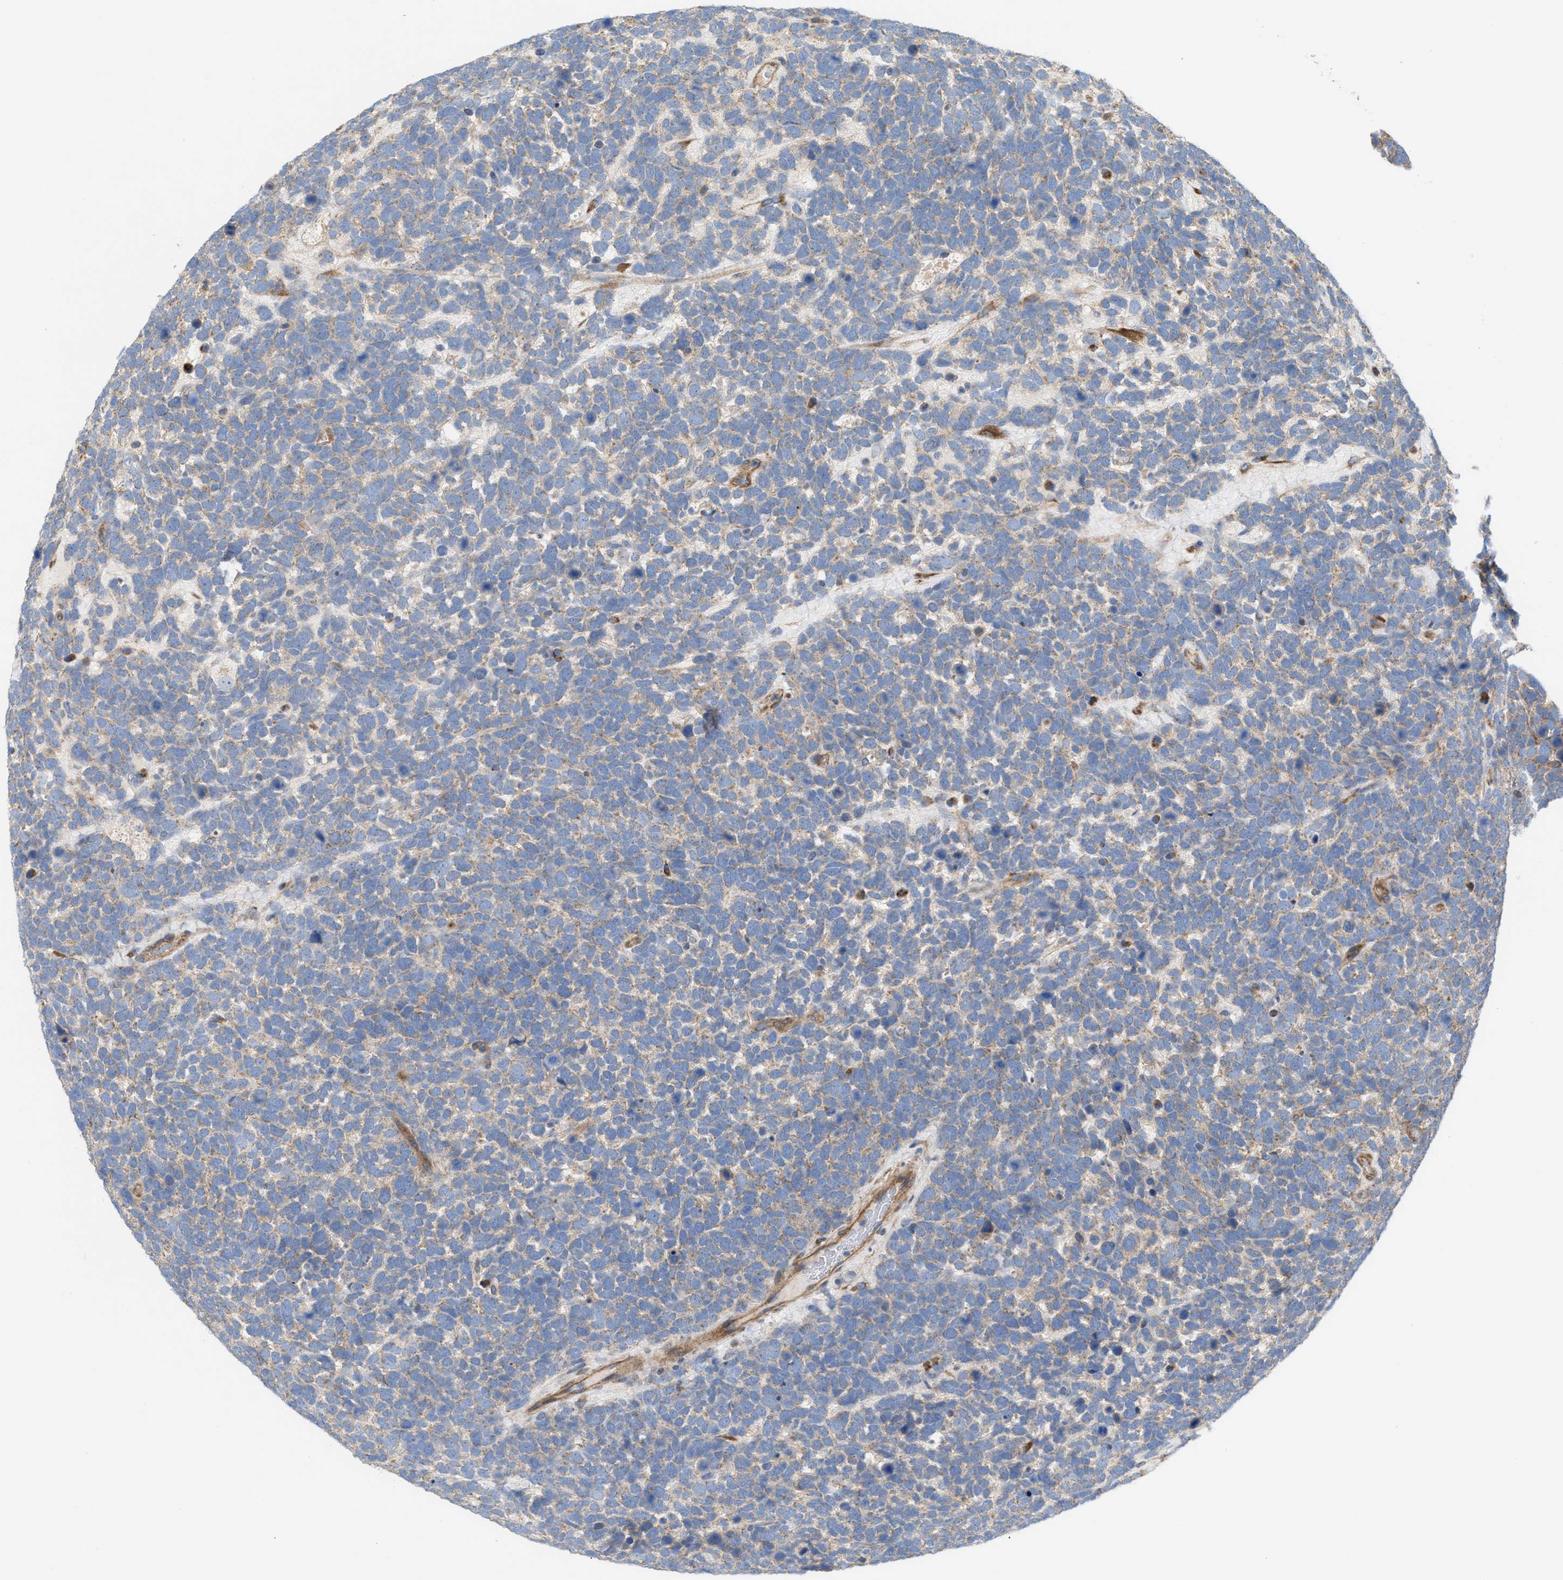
{"staining": {"intensity": "weak", "quantity": "<25%", "location": "cytoplasmic/membranous"}, "tissue": "urothelial cancer", "cell_type": "Tumor cells", "image_type": "cancer", "snomed": [{"axis": "morphology", "description": "Urothelial carcinoma, High grade"}, {"axis": "topography", "description": "Urinary bladder"}], "caption": "Immunohistochemical staining of urothelial cancer reveals no significant positivity in tumor cells.", "gene": "OXSM", "patient": {"sex": "female", "age": 82}}